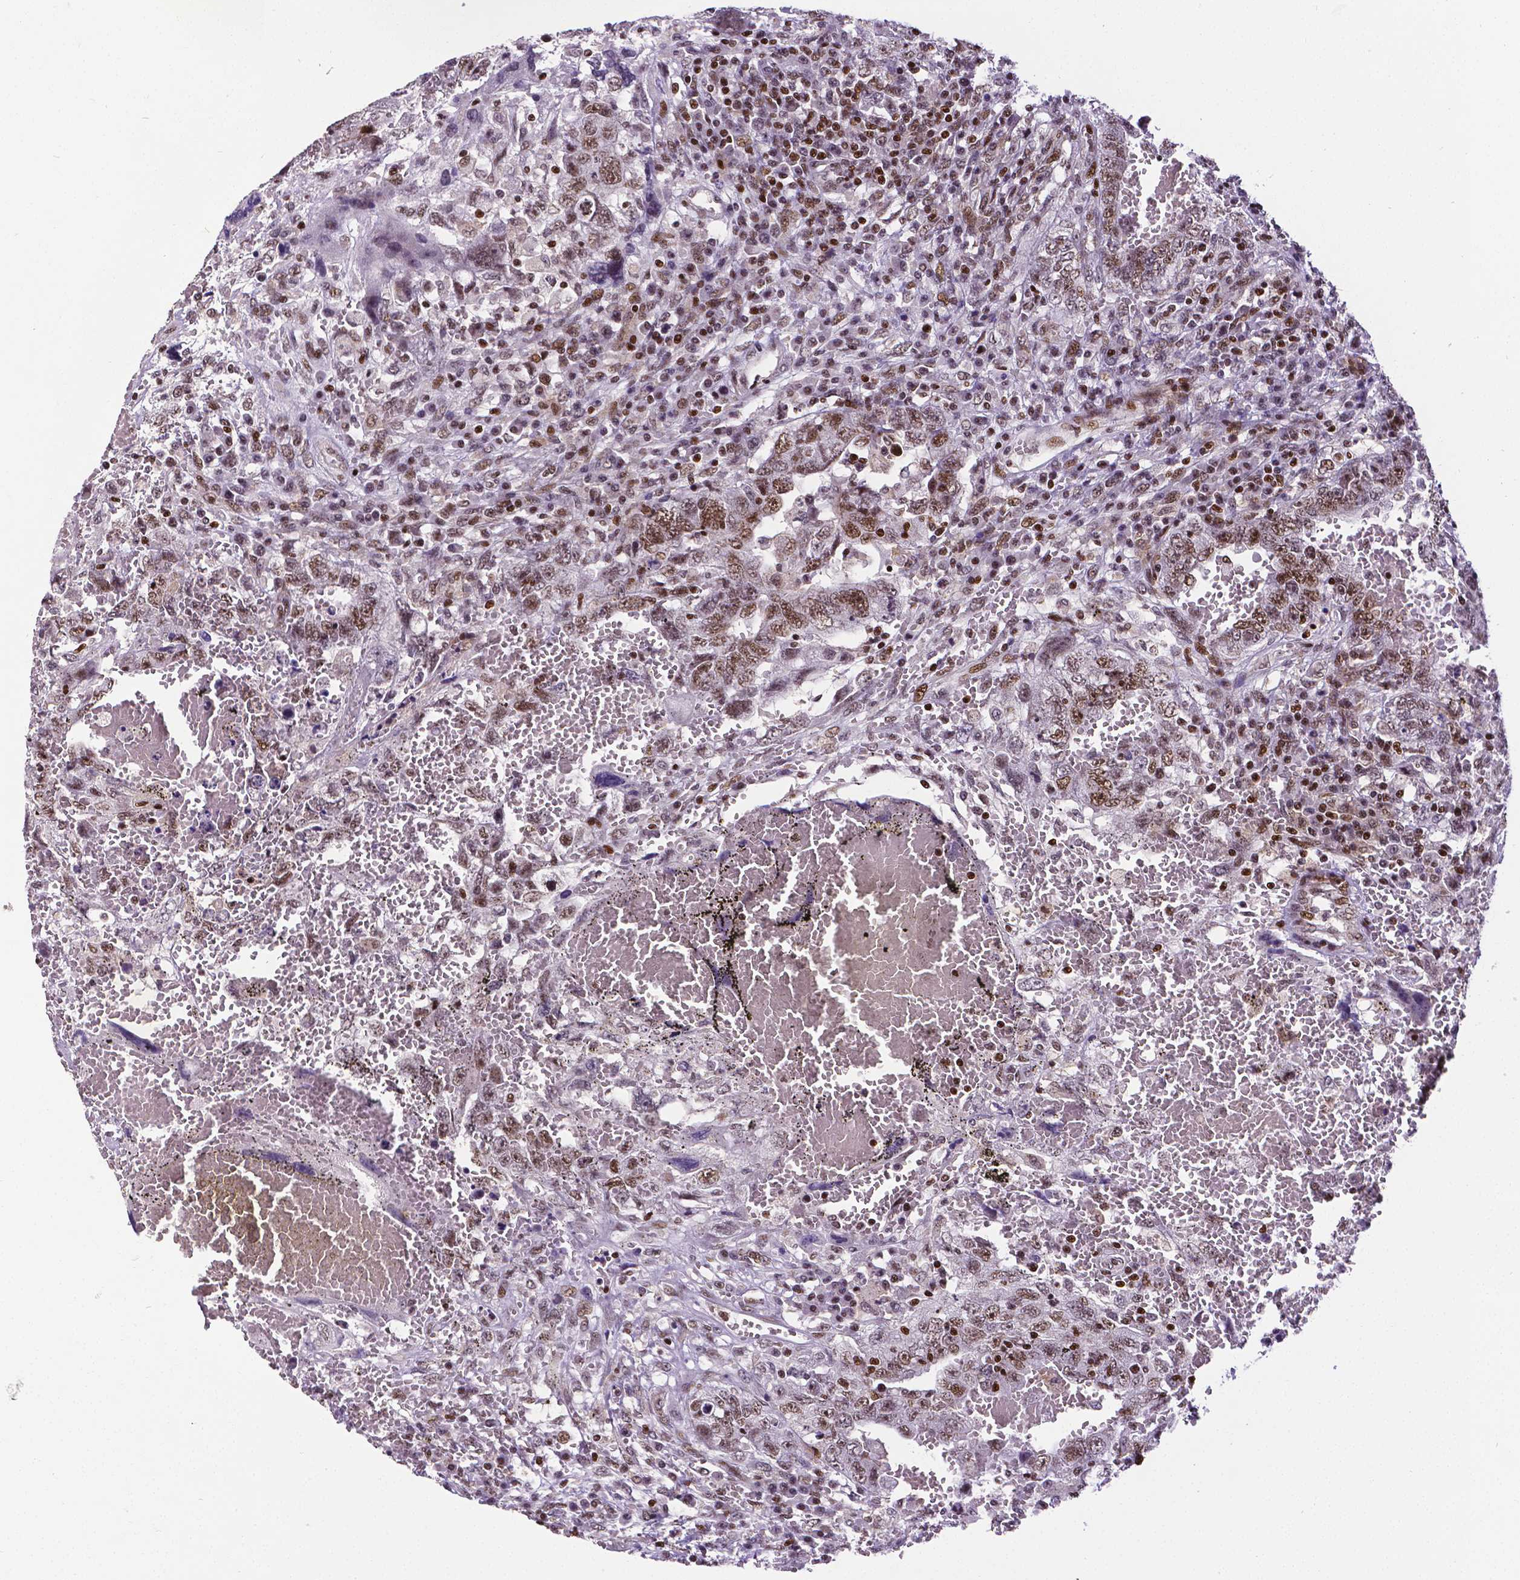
{"staining": {"intensity": "moderate", "quantity": ">75%", "location": "nuclear"}, "tissue": "testis cancer", "cell_type": "Tumor cells", "image_type": "cancer", "snomed": [{"axis": "morphology", "description": "Carcinoma, Embryonal, NOS"}, {"axis": "topography", "description": "Testis"}], "caption": "IHC image of human testis embryonal carcinoma stained for a protein (brown), which reveals medium levels of moderate nuclear positivity in about >75% of tumor cells.", "gene": "CTCF", "patient": {"sex": "male", "age": 26}}